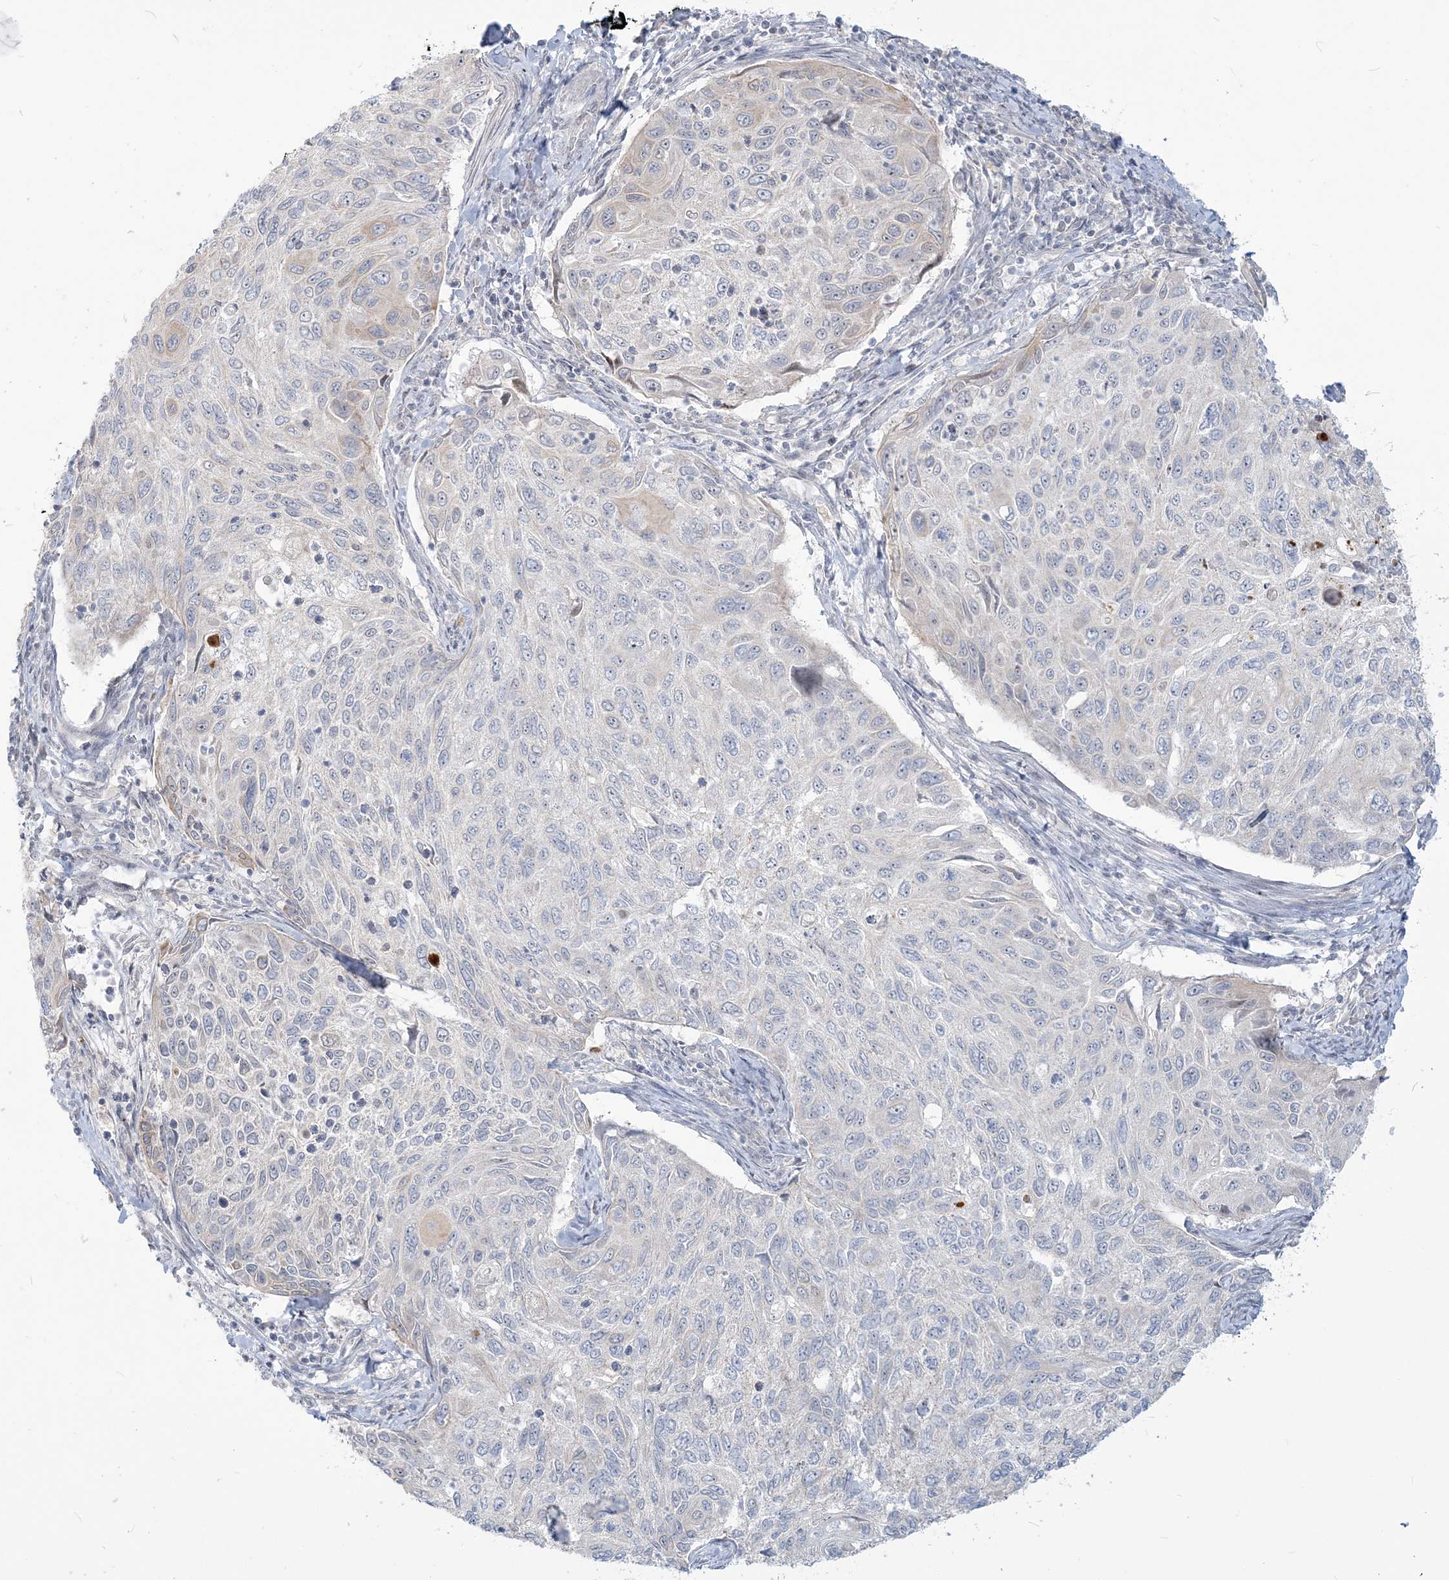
{"staining": {"intensity": "negative", "quantity": "none", "location": "none"}, "tissue": "cervical cancer", "cell_type": "Tumor cells", "image_type": "cancer", "snomed": [{"axis": "morphology", "description": "Squamous cell carcinoma, NOS"}, {"axis": "topography", "description": "Cervix"}], "caption": "This micrograph is of cervical cancer (squamous cell carcinoma) stained with immunohistochemistry (IHC) to label a protein in brown with the nuclei are counter-stained blue. There is no positivity in tumor cells. Brightfield microscopy of immunohistochemistry stained with DAB (3,3'-diaminobenzidine) (brown) and hematoxylin (blue), captured at high magnification.", "gene": "SDAD1", "patient": {"sex": "female", "age": 70}}